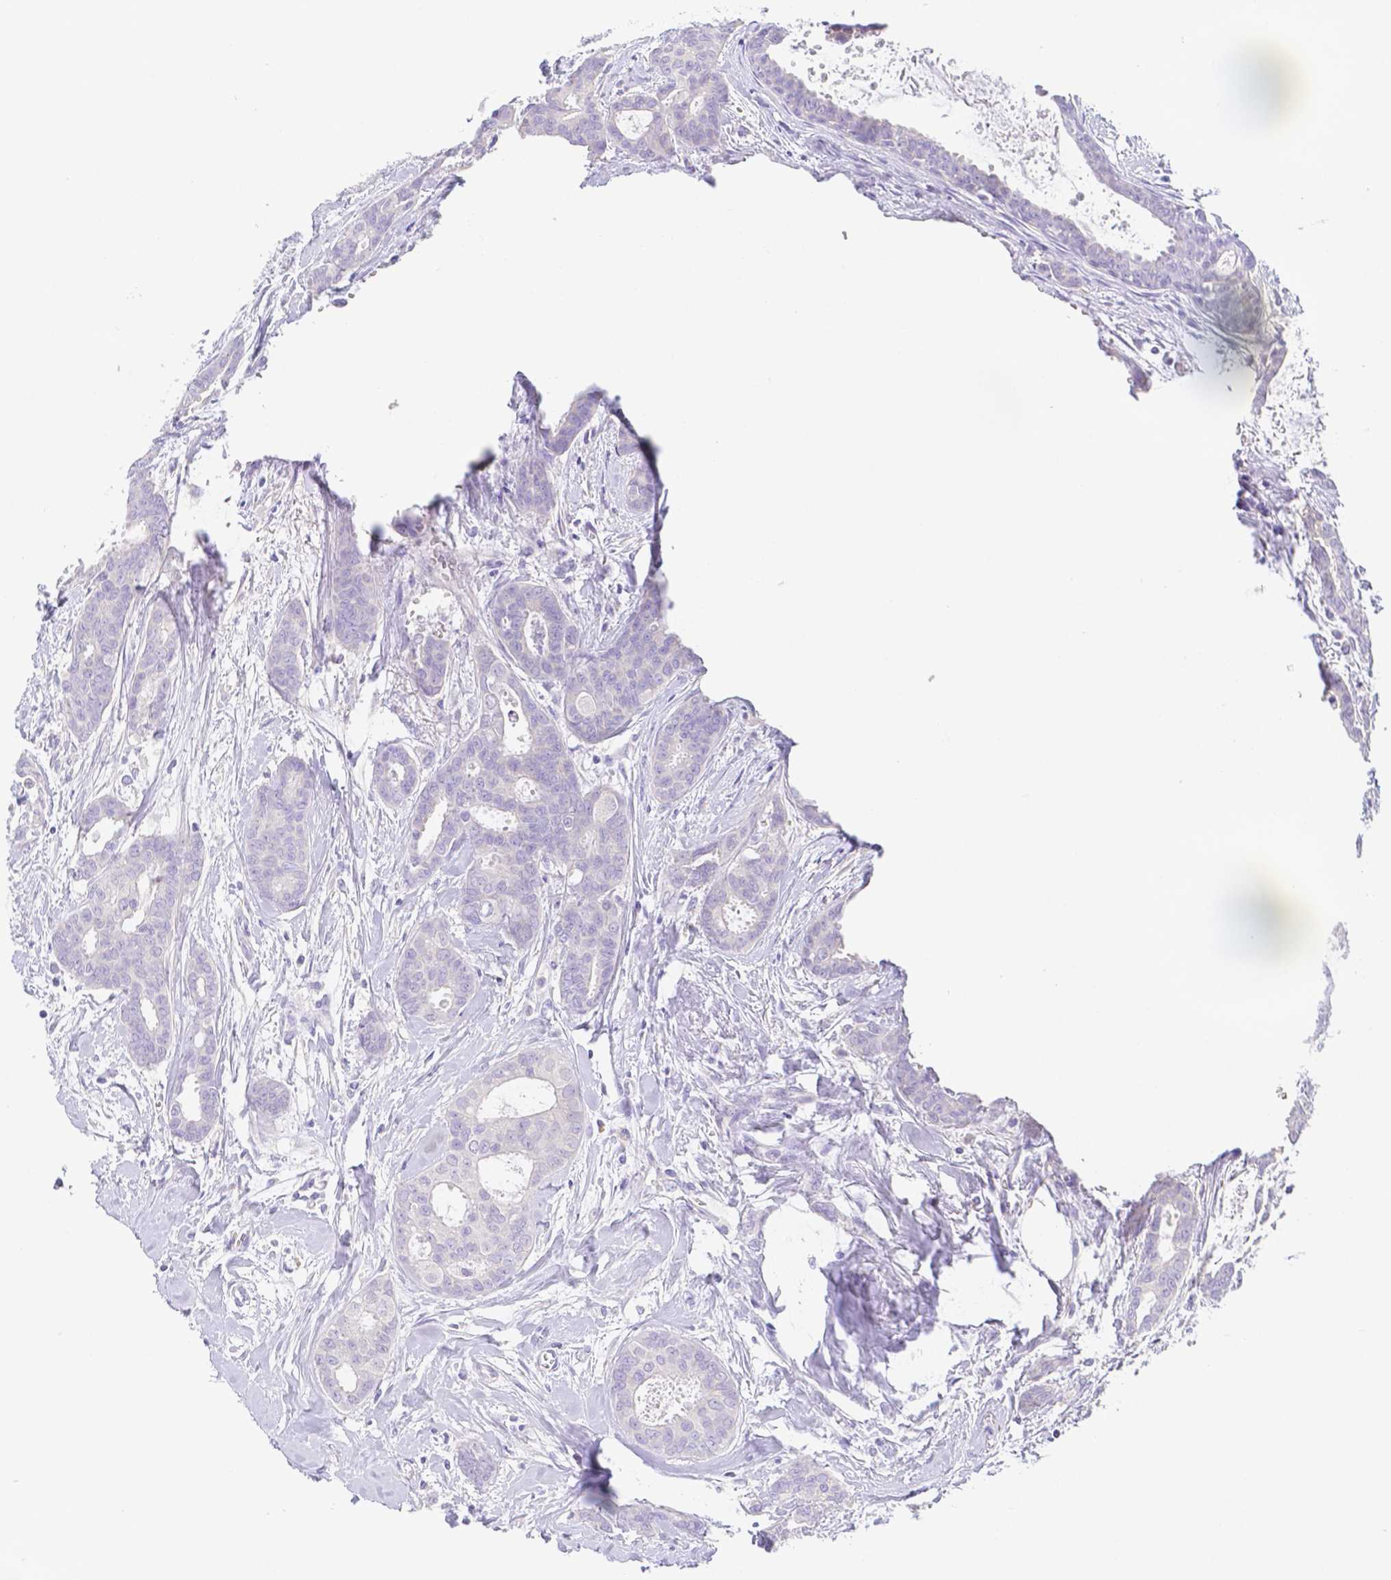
{"staining": {"intensity": "negative", "quantity": "none", "location": "none"}, "tissue": "breast cancer", "cell_type": "Tumor cells", "image_type": "cancer", "snomed": [{"axis": "morphology", "description": "Duct carcinoma"}, {"axis": "topography", "description": "Breast"}], "caption": "High power microscopy image of an immunohistochemistry (IHC) photomicrograph of breast cancer, revealing no significant positivity in tumor cells.", "gene": "ZG16B", "patient": {"sex": "female", "age": 45}}